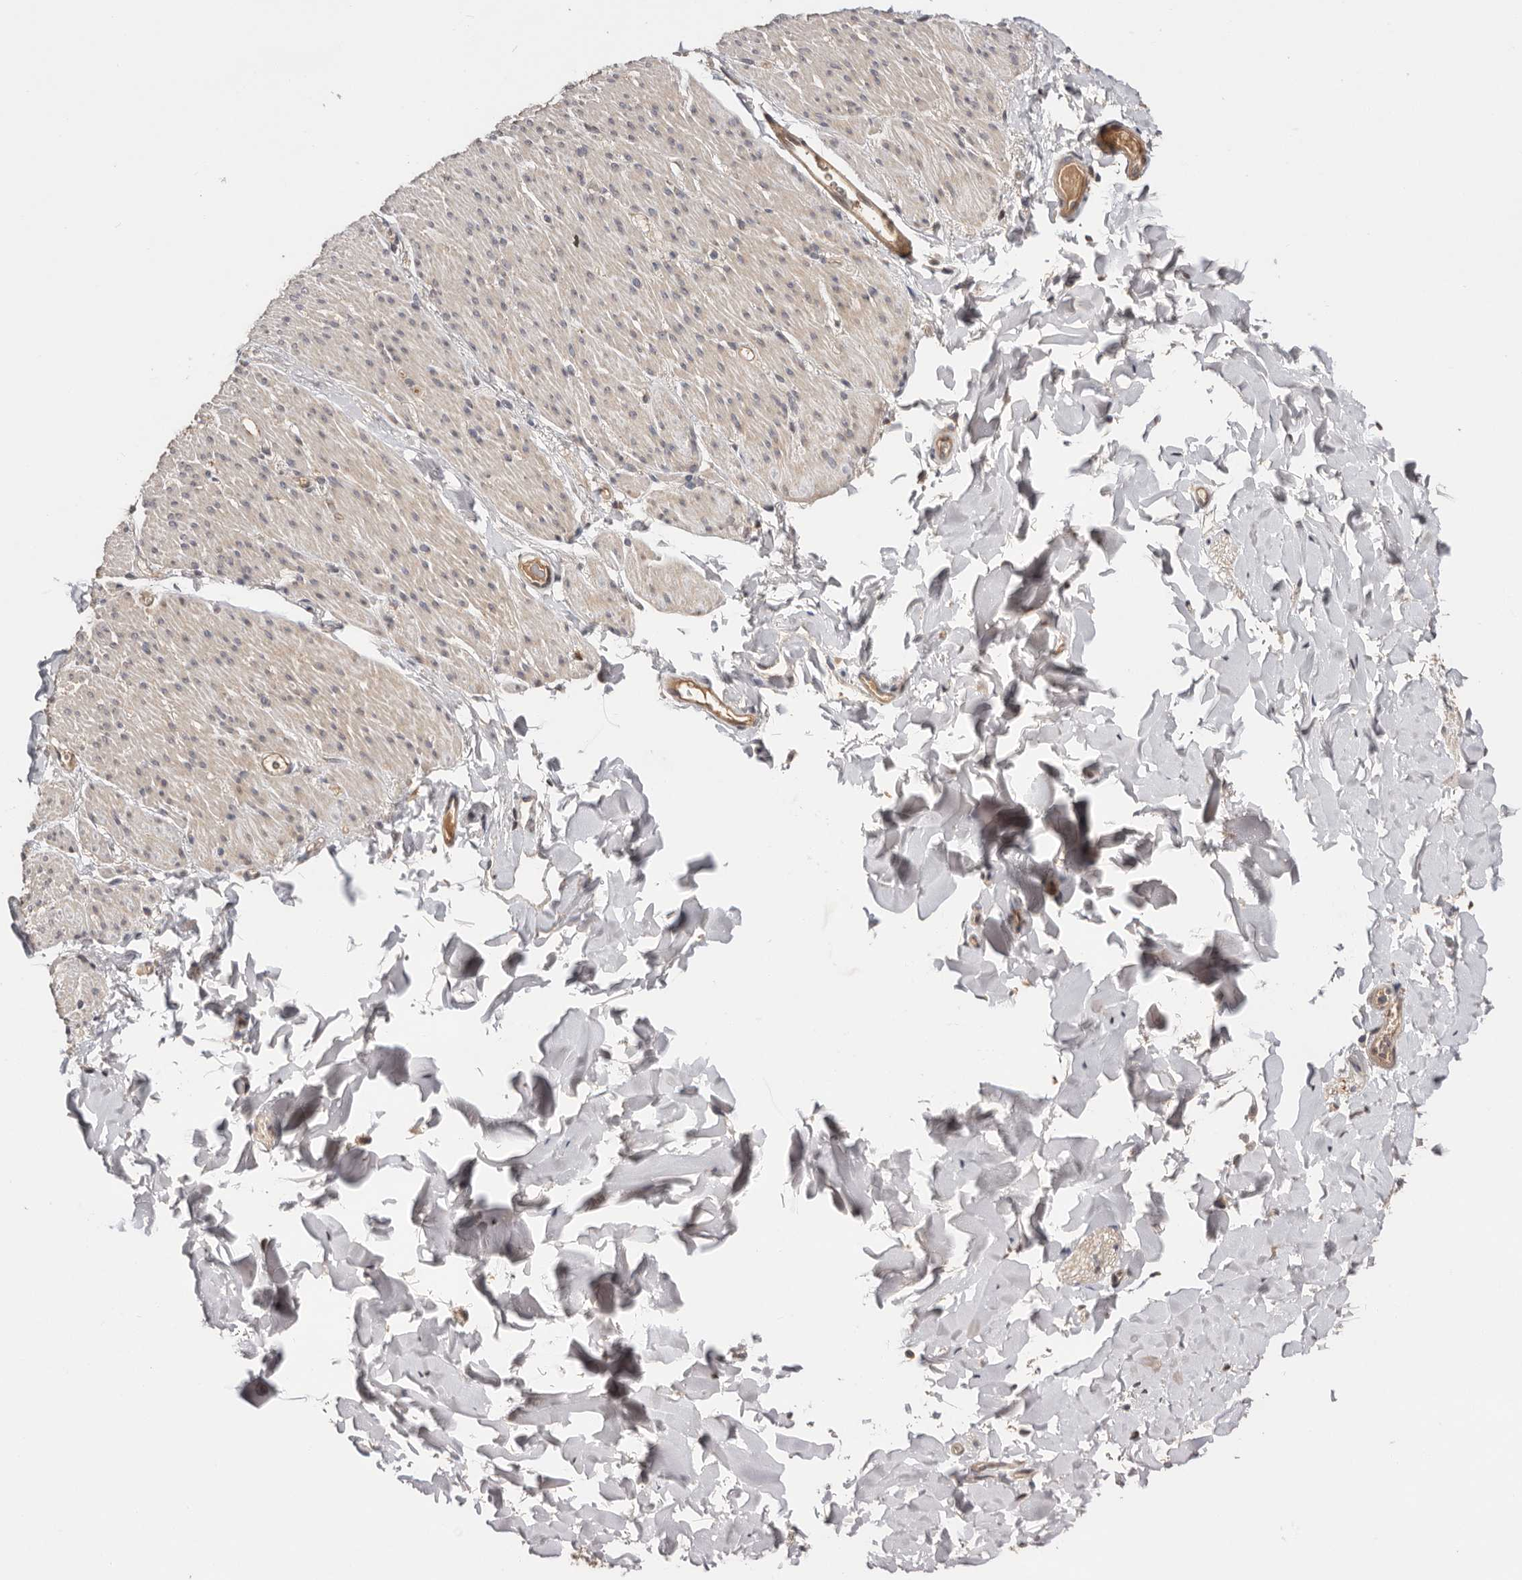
{"staining": {"intensity": "weak", "quantity": "25%-75%", "location": "cytoplasmic/membranous"}, "tissue": "smooth muscle", "cell_type": "Smooth muscle cells", "image_type": "normal", "snomed": [{"axis": "morphology", "description": "Normal tissue, NOS"}, {"axis": "topography", "description": "Colon"}, {"axis": "topography", "description": "Peripheral nerve tissue"}], "caption": "Immunohistochemistry (DAB) staining of benign human smooth muscle reveals weak cytoplasmic/membranous protein expression in about 25%-75% of smooth muscle cells.", "gene": "DOP1A", "patient": {"sex": "female", "age": 61}}